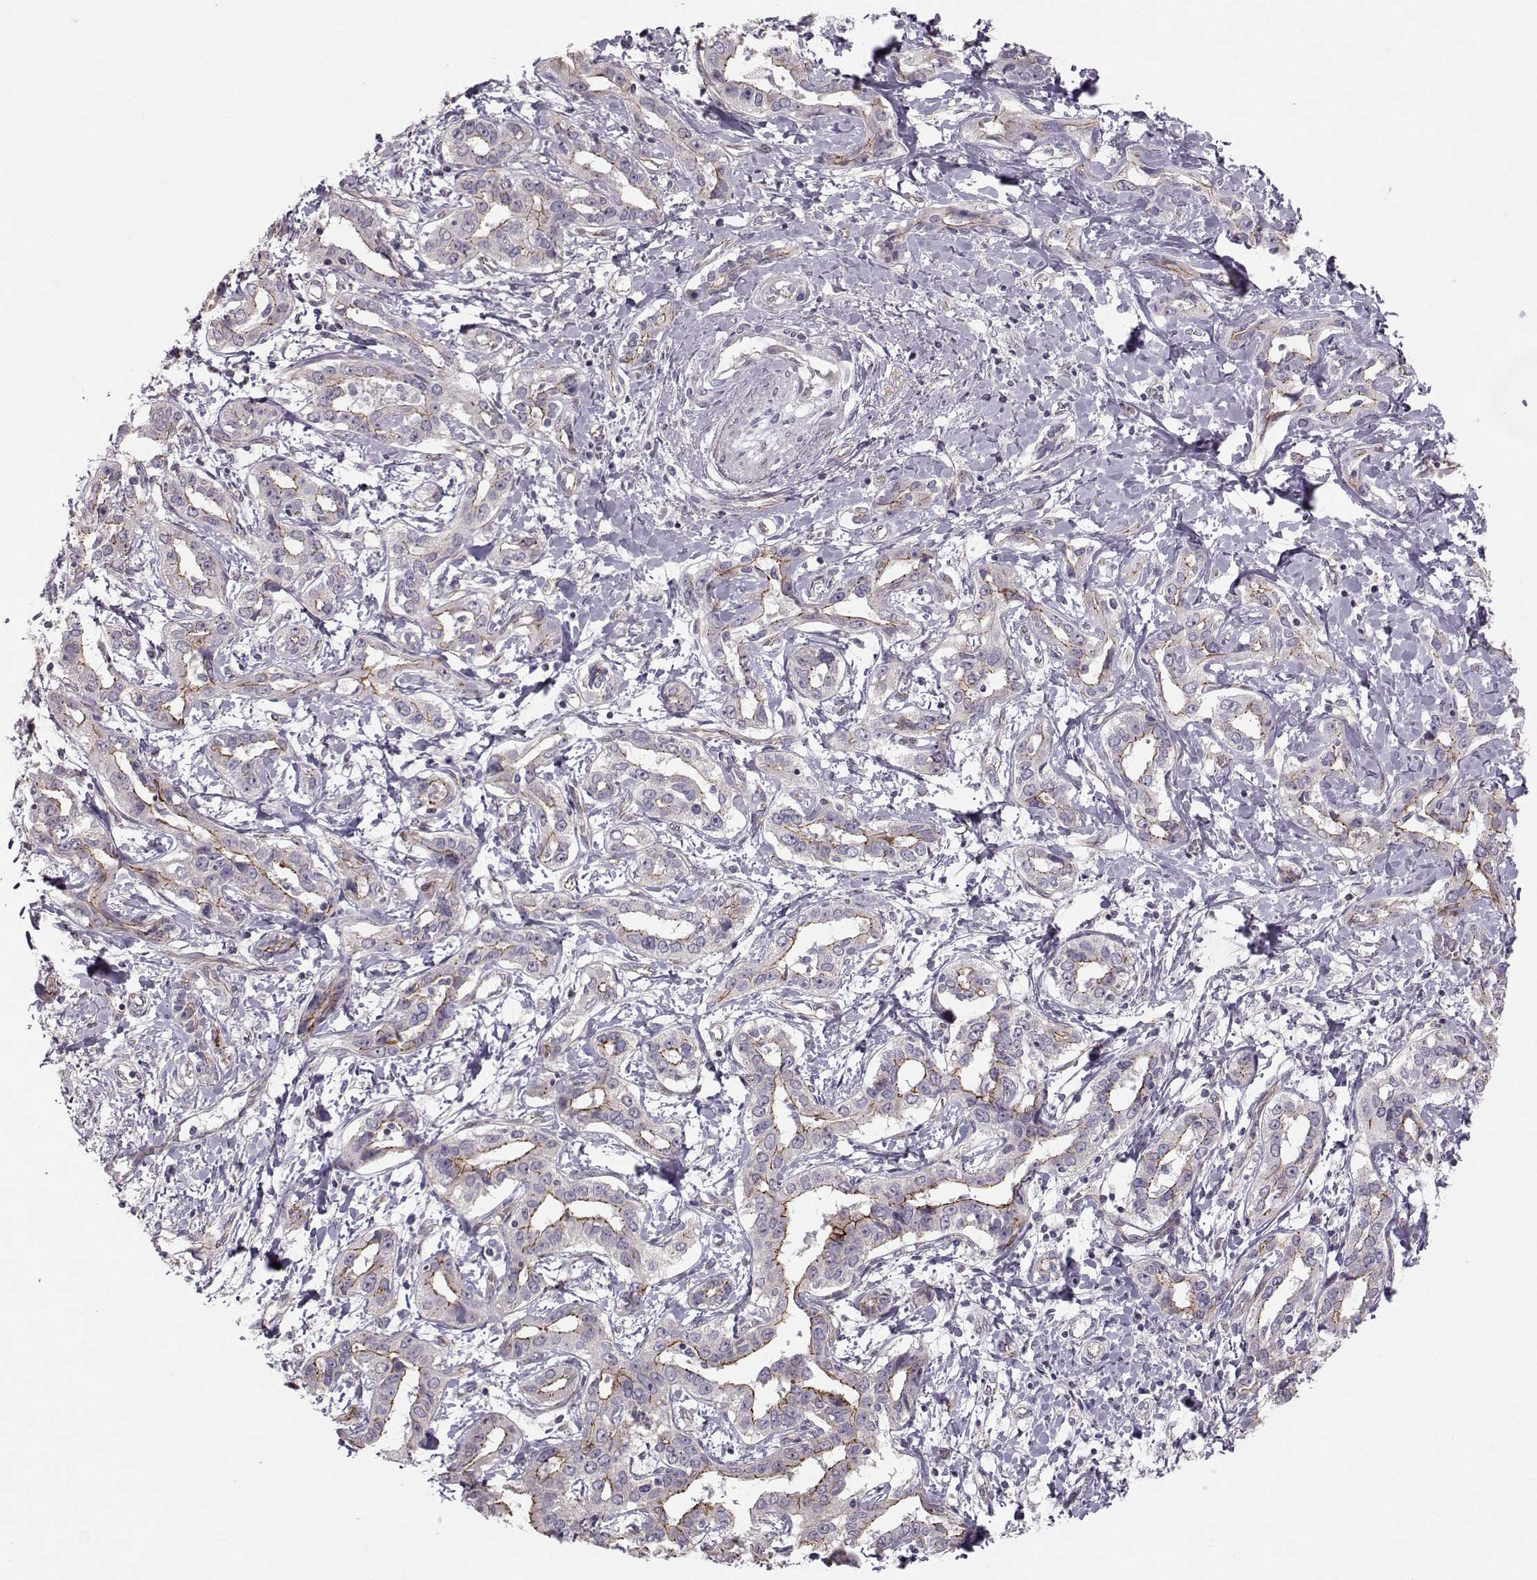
{"staining": {"intensity": "moderate", "quantity": "<25%", "location": "cytoplasmic/membranous"}, "tissue": "liver cancer", "cell_type": "Tumor cells", "image_type": "cancer", "snomed": [{"axis": "morphology", "description": "Cholangiocarcinoma"}, {"axis": "topography", "description": "Liver"}], "caption": "This photomicrograph shows immunohistochemistry (IHC) staining of human cholangiocarcinoma (liver), with low moderate cytoplasmic/membranous staining in approximately <25% of tumor cells.", "gene": "MAST1", "patient": {"sex": "male", "age": 59}}